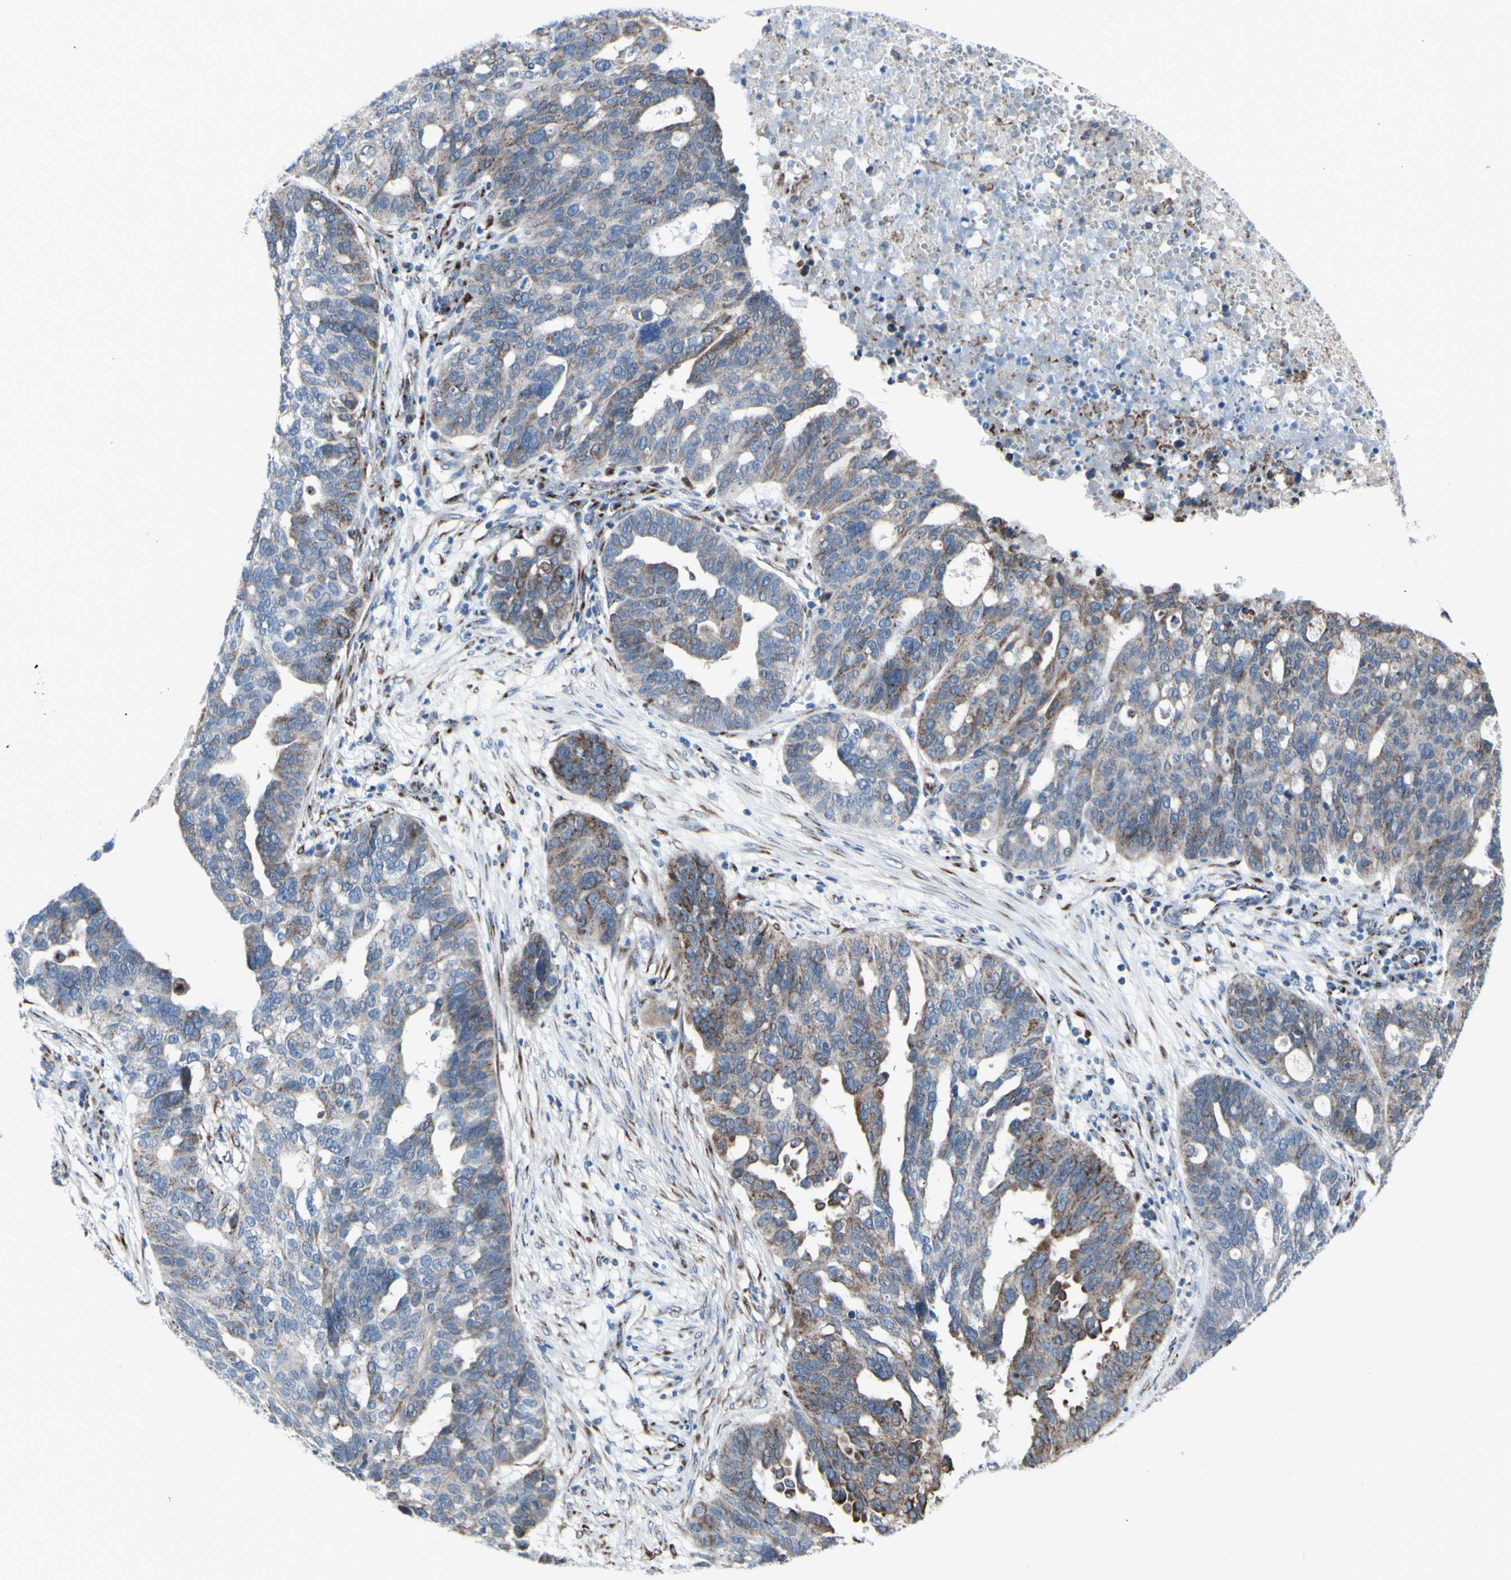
{"staining": {"intensity": "moderate", "quantity": "25%-75%", "location": "cytoplasmic/membranous"}, "tissue": "ovarian cancer", "cell_type": "Tumor cells", "image_type": "cancer", "snomed": [{"axis": "morphology", "description": "Cystadenocarcinoma, serous, NOS"}, {"axis": "topography", "description": "Ovary"}], "caption": "Tumor cells demonstrate moderate cytoplasmic/membranous staining in about 25%-75% of cells in ovarian cancer.", "gene": "GLG1", "patient": {"sex": "female", "age": 59}}